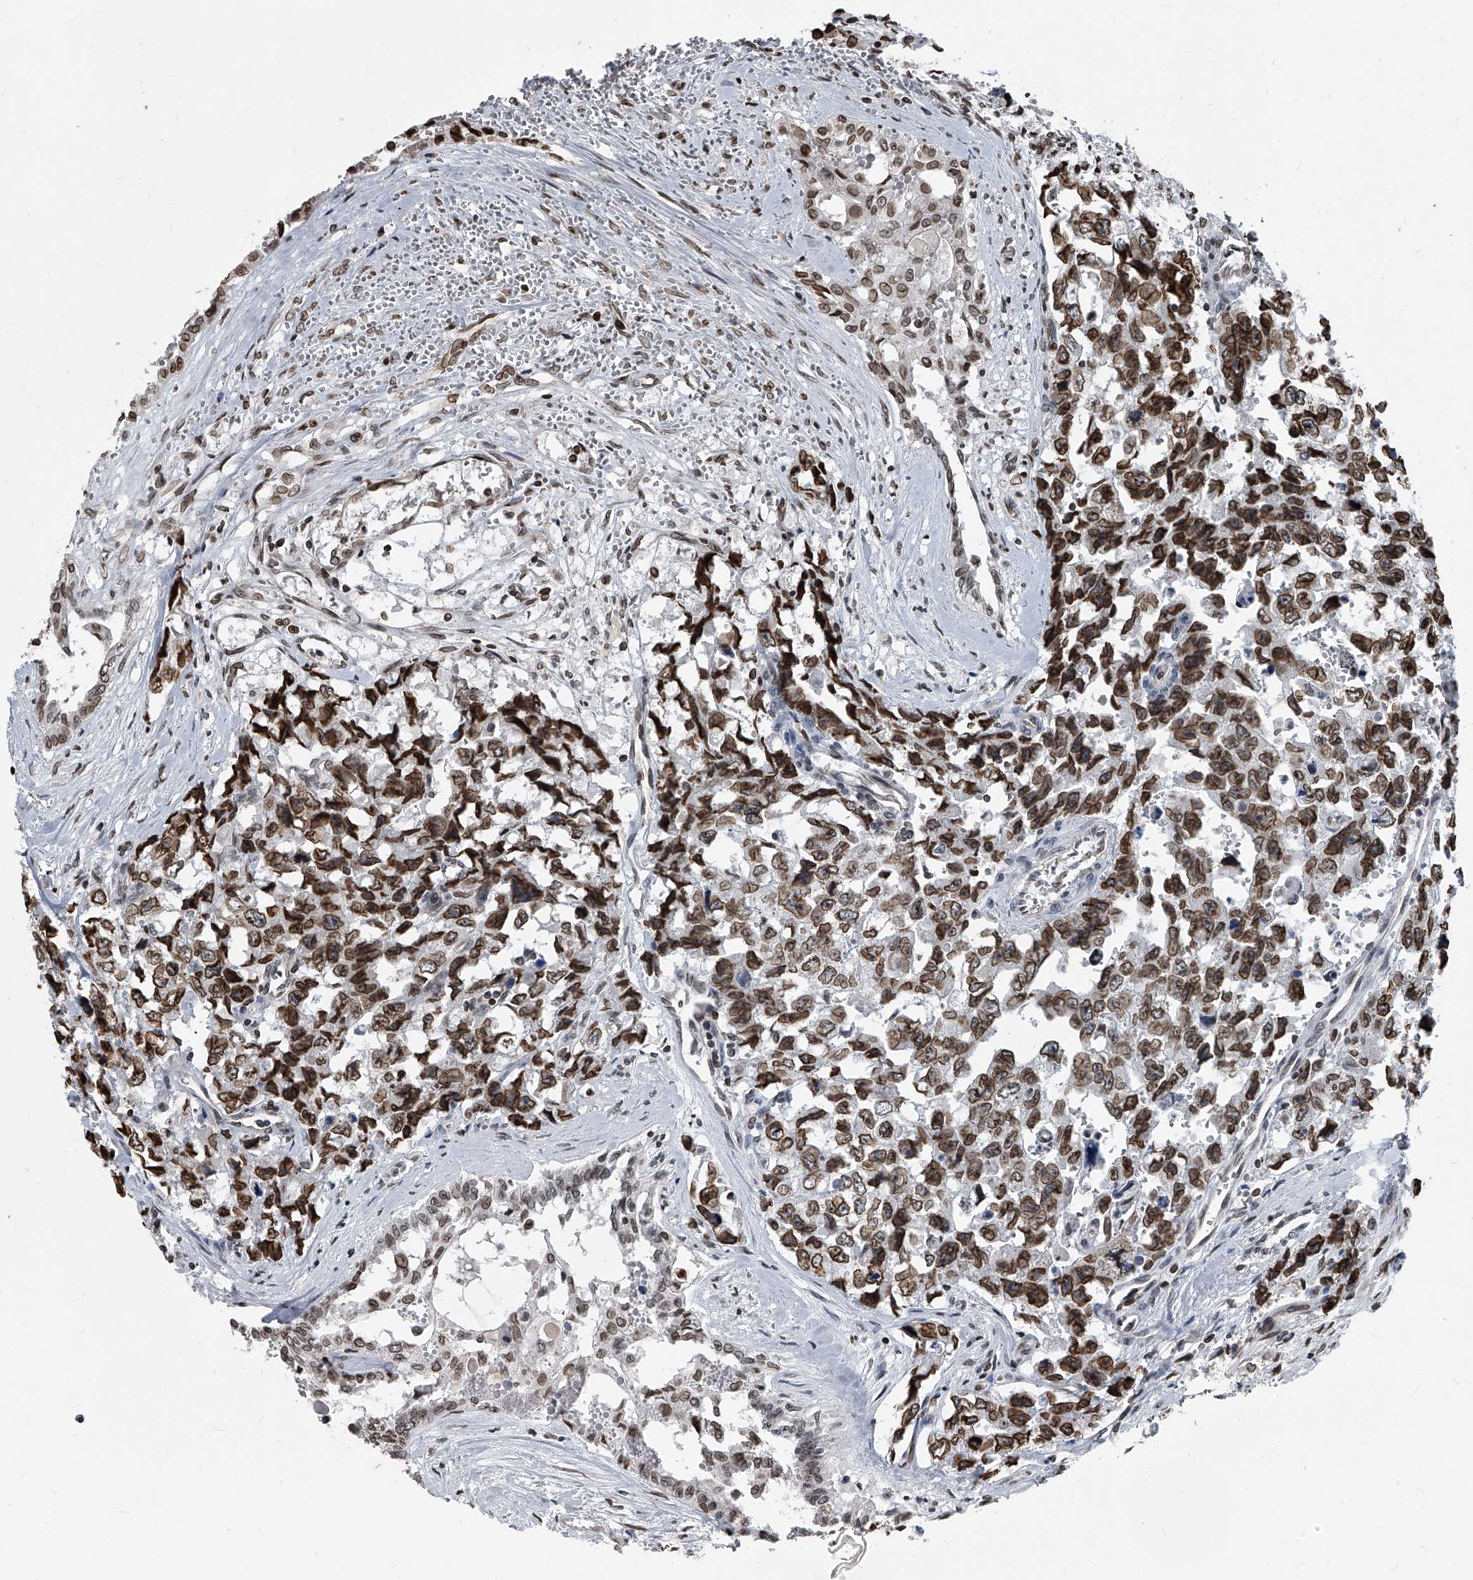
{"staining": {"intensity": "moderate", "quantity": ">75%", "location": "cytoplasmic/membranous,nuclear"}, "tissue": "testis cancer", "cell_type": "Tumor cells", "image_type": "cancer", "snomed": [{"axis": "morphology", "description": "Carcinoma, Embryonal, NOS"}, {"axis": "topography", "description": "Testis"}], "caption": "Brown immunohistochemical staining in human testis embryonal carcinoma displays moderate cytoplasmic/membranous and nuclear staining in about >75% of tumor cells. Using DAB (brown) and hematoxylin (blue) stains, captured at high magnification using brightfield microscopy.", "gene": "PHF20", "patient": {"sex": "male", "age": 31}}